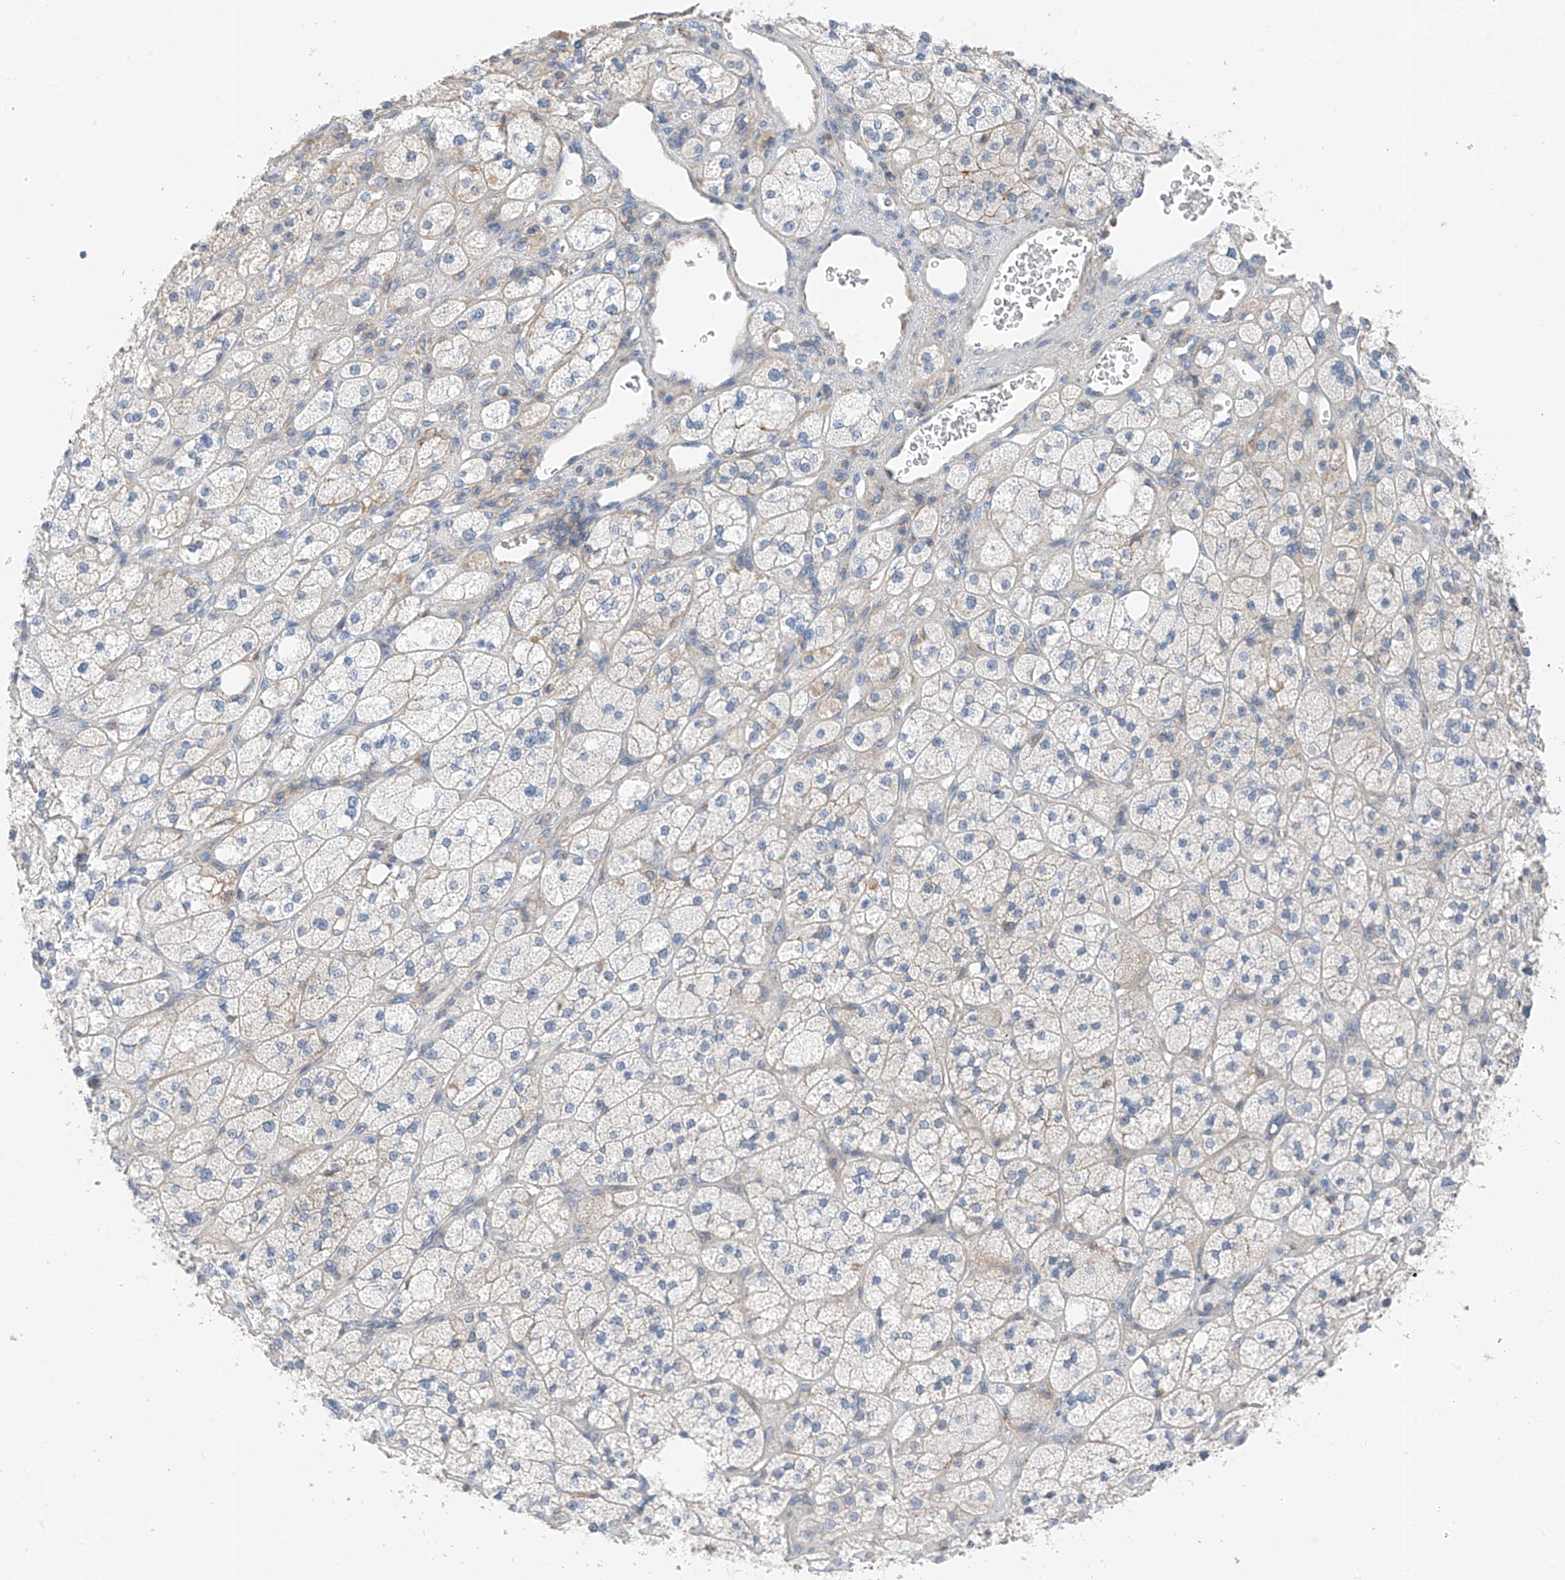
{"staining": {"intensity": "moderate", "quantity": "25%-75%", "location": "cytoplasmic/membranous"}, "tissue": "adrenal gland", "cell_type": "Glandular cells", "image_type": "normal", "snomed": [{"axis": "morphology", "description": "Normal tissue, NOS"}, {"axis": "topography", "description": "Adrenal gland"}], "caption": "A medium amount of moderate cytoplasmic/membranous expression is appreciated in approximately 25%-75% of glandular cells in unremarkable adrenal gland. (DAB (3,3'-diaminobenzidine) IHC with brightfield microscopy, high magnification).", "gene": "NALCN", "patient": {"sex": "male", "age": 61}}